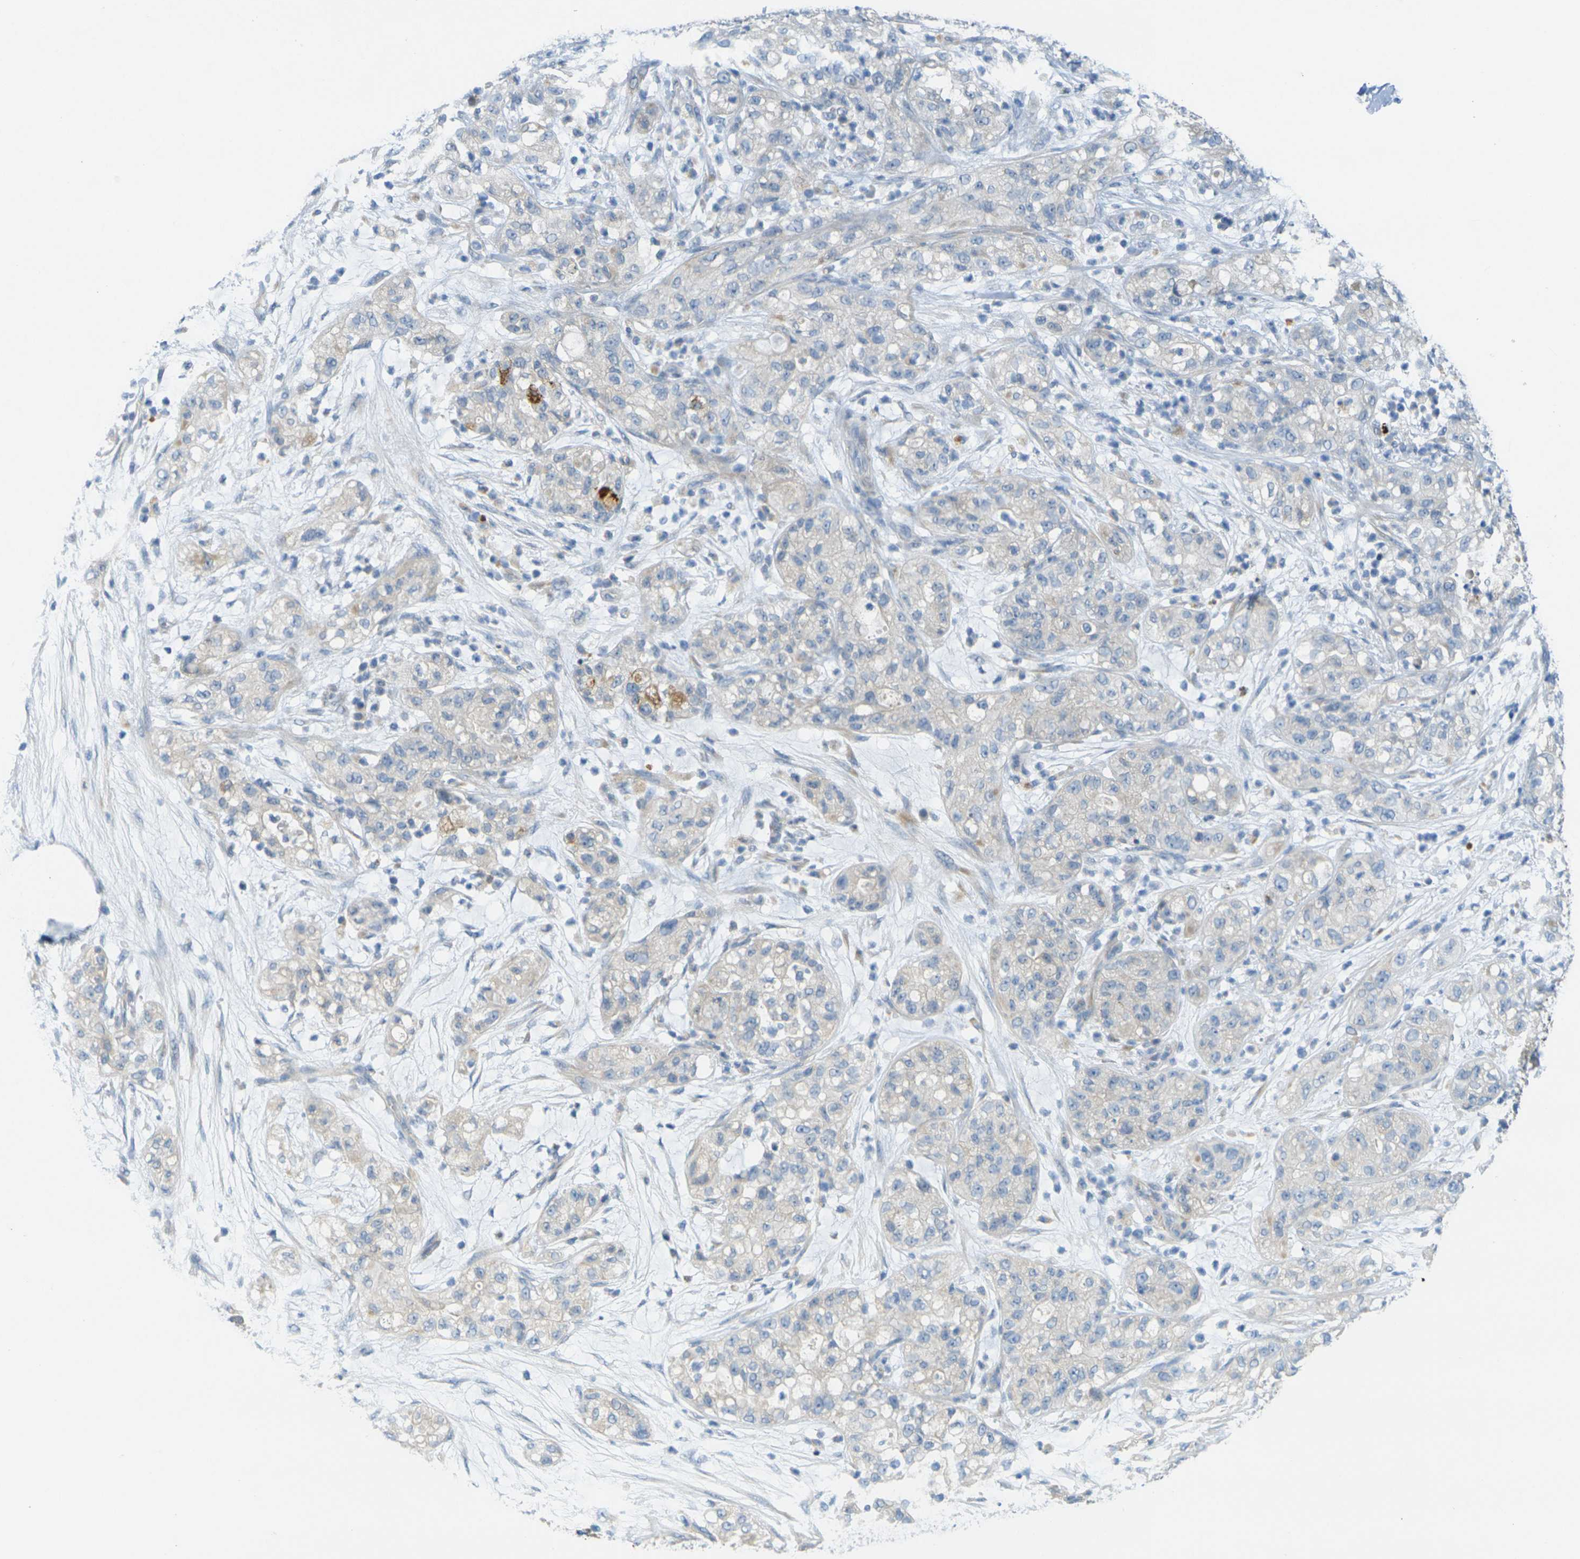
{"staining": {"intensity": "negative", "quantity": "none", "location": "none"}, "tissue": "pancreatic cancer", "cell_type": "Tumor cells", "image_type": "cancer", "snomed": [{"axis": "morphology", "description": "Adenocarcinoma, NOS"}, {"axis": "topography", "description": "Pancreas"}], "caption": "Immunohistochemistry micrograph of adenocarcinoma (pancreatic) stained for a protein (brown), which reveals no staining in tumor cells.", "gene": "CYP2C8", "patient": {"sex": "female", "age": 78}}